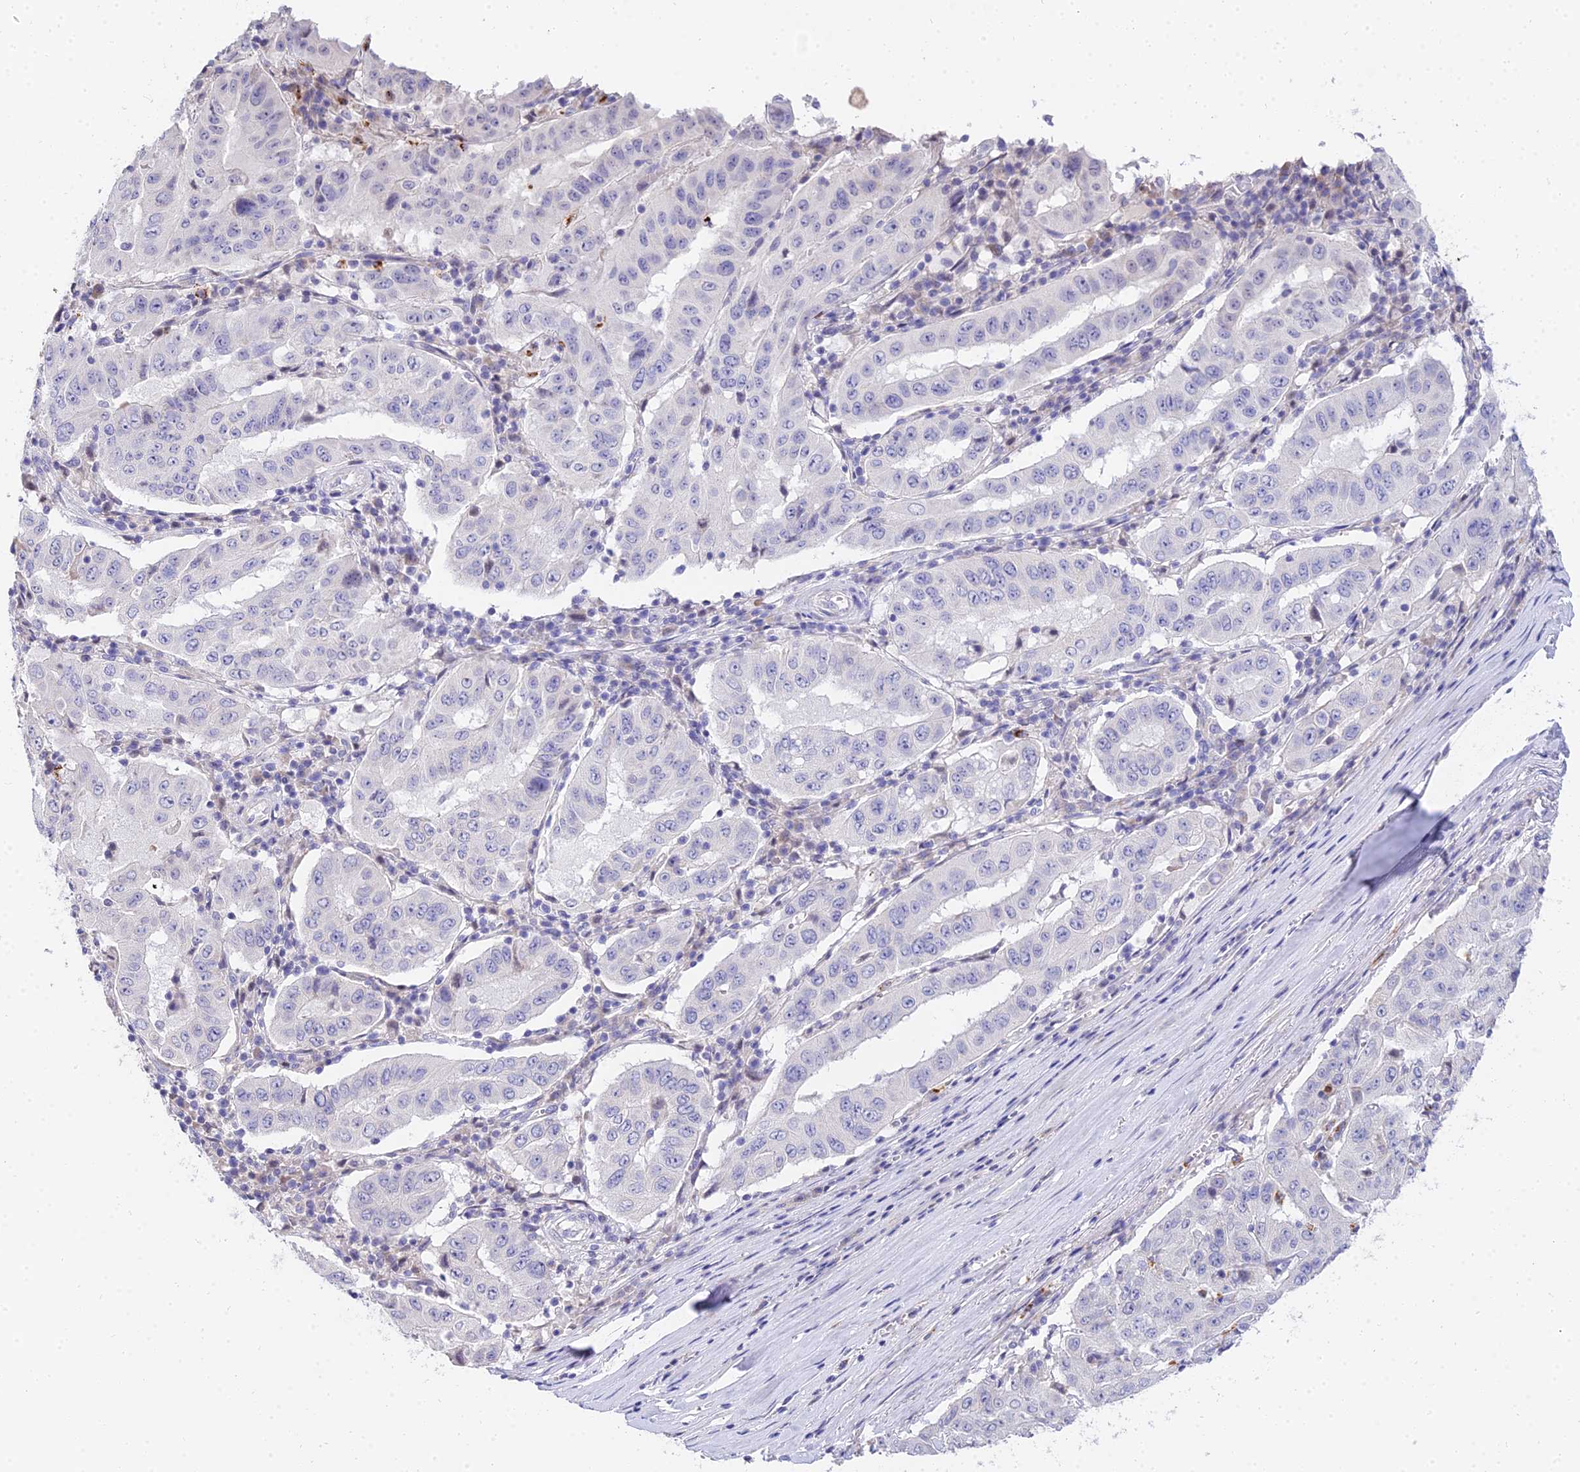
{"staining": {"intensity": "negative", "quantity": "none", "location": "none"}, "tissue": "pancreatic cancer", "cell_type": "Tumor cells", "image_type": "cancer", "snomed": [{"axis": "morphology", "description": "Adenocarcinoma, NOS"}, {"axis": "topography", "description": "Pancreas"}], "caption": "The micrograph shows no significant expression in tumor cells of pancreatic adenocarcinoma. The staining is performed using DAB brown chromogen with nuclei counter-stained in using hematoxylin.", "gene": "VWC2L", "patient": {"sex": "male", "age": 63}}